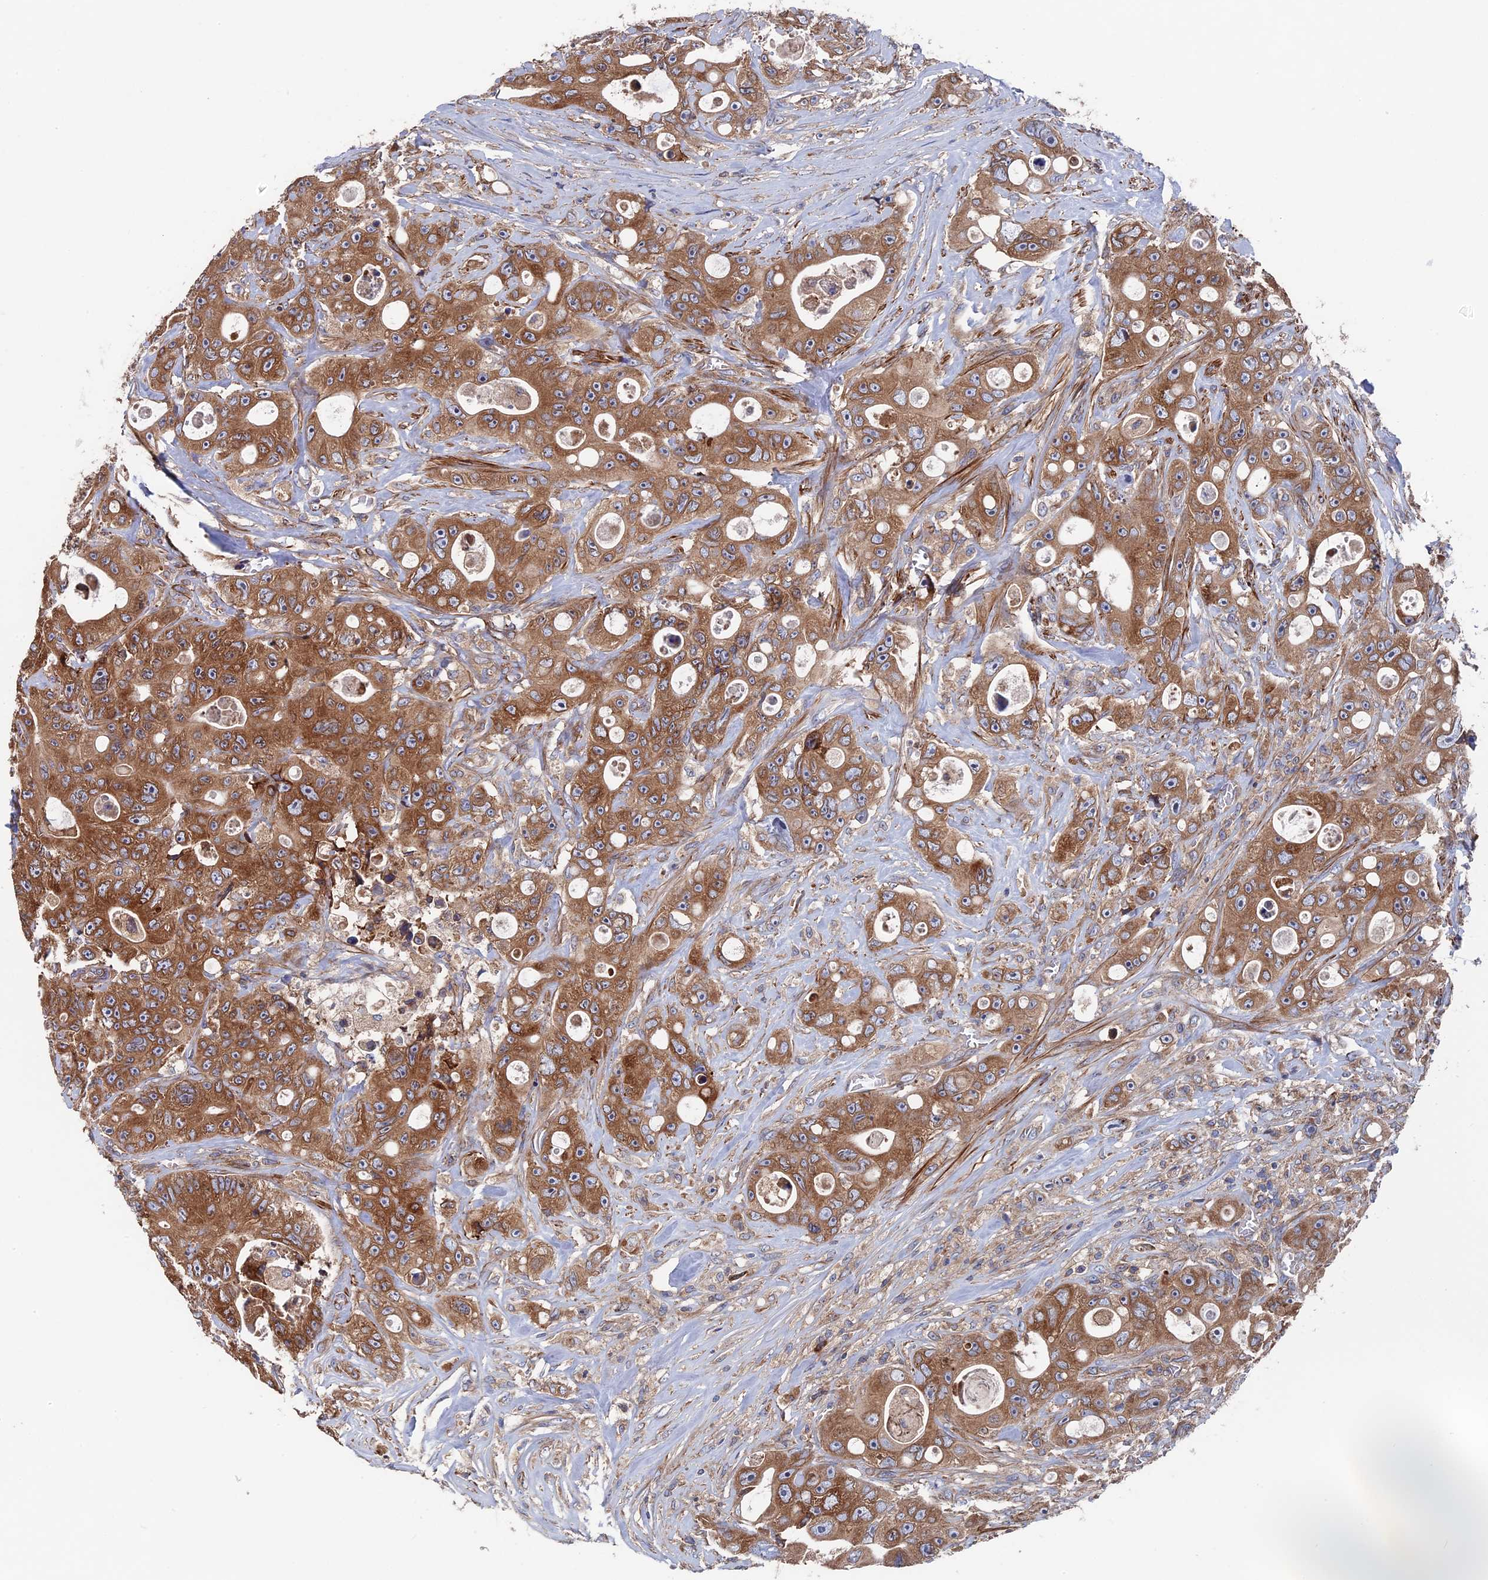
{"staining": {"intensity": "moderate", "quantity": ">75%", "location": "cytoplasmic/membranous"}, "tissue": "colorectal cancer", "cell_type": "Tumor cells", "image_type": "cancer", "snomed": [{"axis": "morphology", "description": "Adenocarcinoma, NOS"}, {"axis": "topography", "description": "Colon"}], "caption": "An image showing moderate cytoplasmic/membranous positivity in approximately >75% of tumor cells in colorectal cancer, as visualized by brown immunohistochemical staining.", "gene": "DNAJC3", "patient": {"sex": "female", "age": 46}}